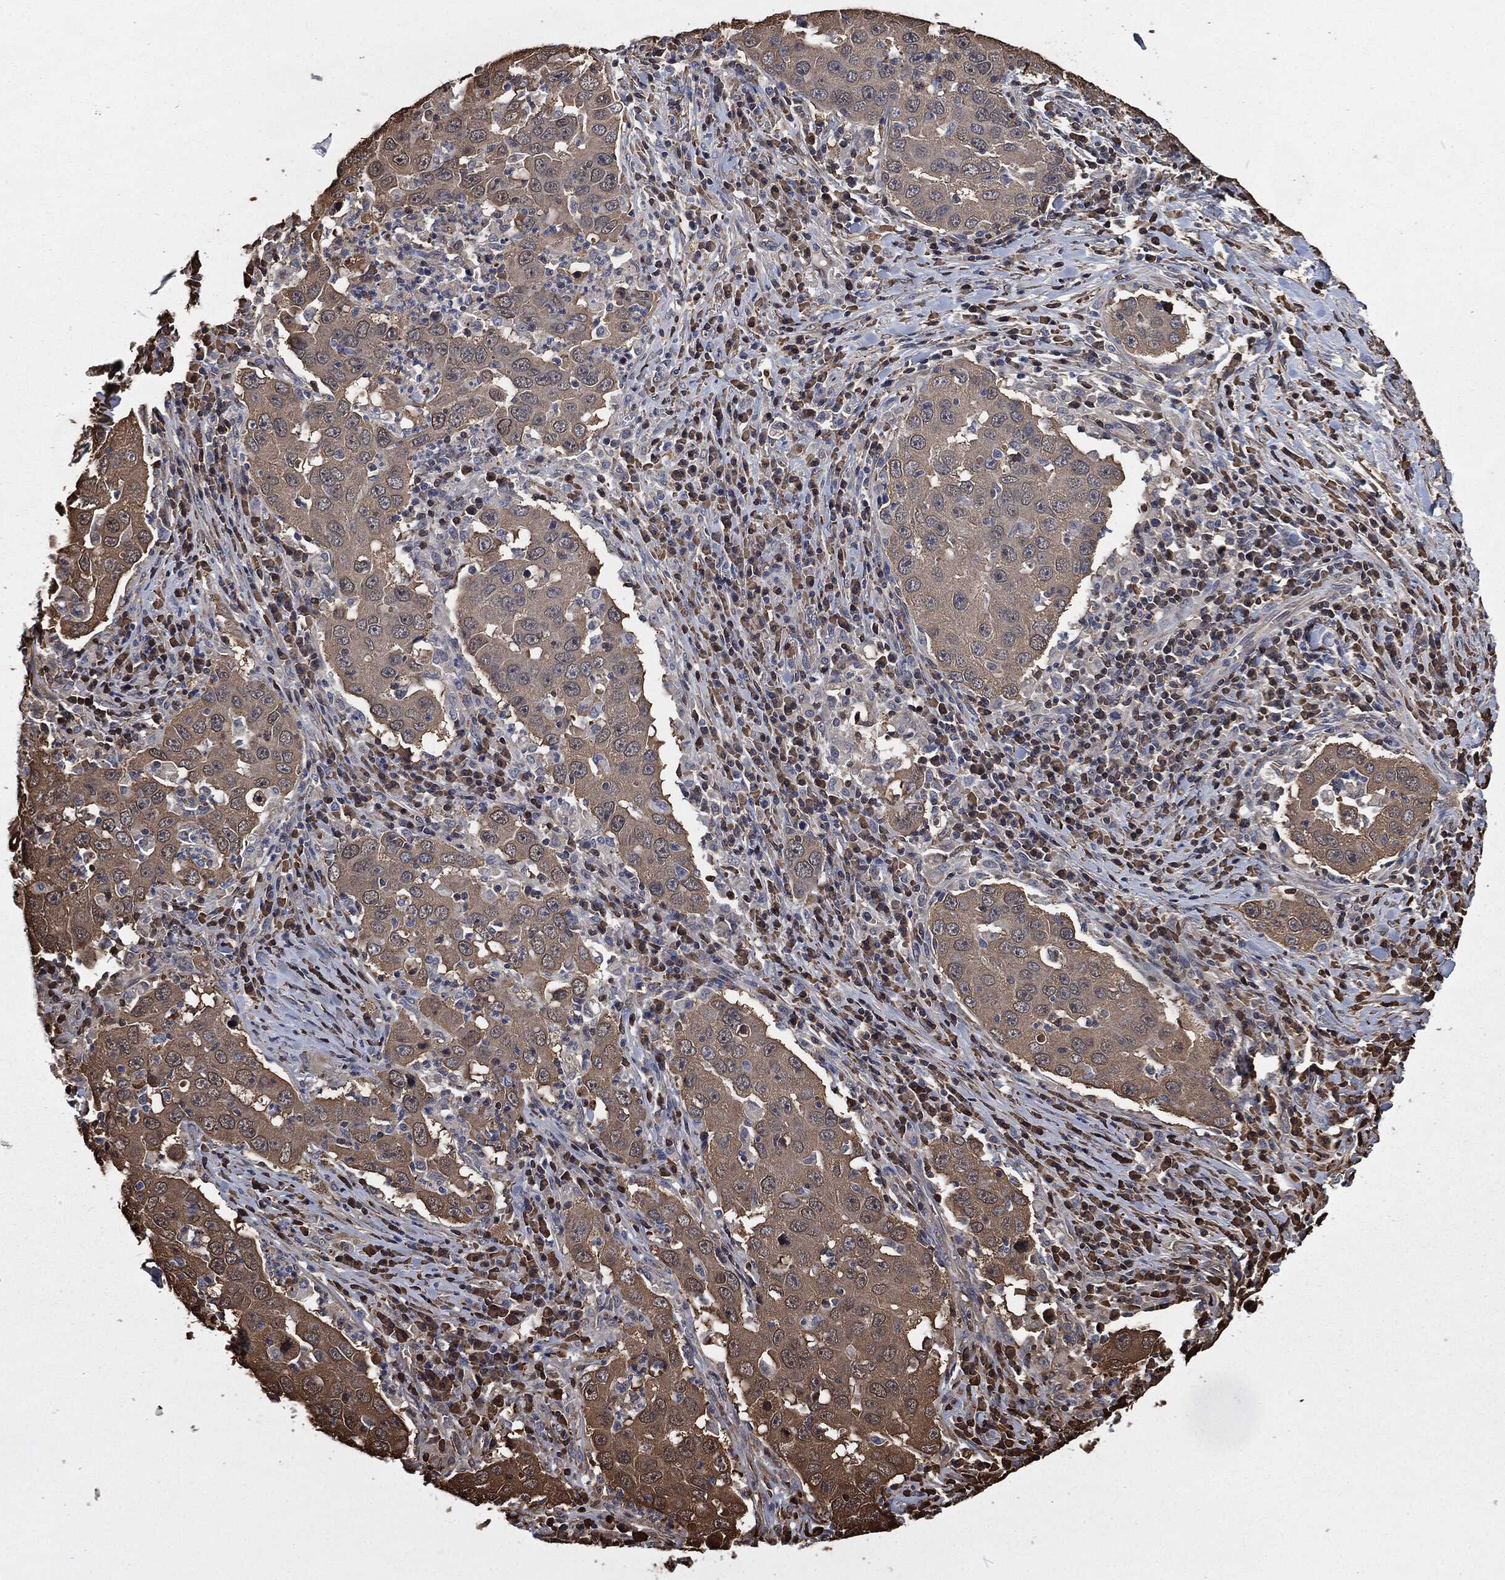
{"staining": {"intensity": "moderate", "quantity": "<25%", "location": "cytoplasmic/membranous"}, "tissue": "lung cancer", "cell_type": "Tumor cells", "image_type": "cancer", "snomed": [{"axis": "morphology", "description": "Adenocarcinoma, NOS"}, {"axis": "topography", "description": "Lung"}], "caption": "Protein staining of lung adenocarcinoma tissue reveals moderate cytoplasmic/membranous positivity in about <25% of tumor cells. (DAB = brown stain, brightfield microscopy at high magnification).", "gene": "PRDX4", "patient": {"sex": "male", "age": 73}}